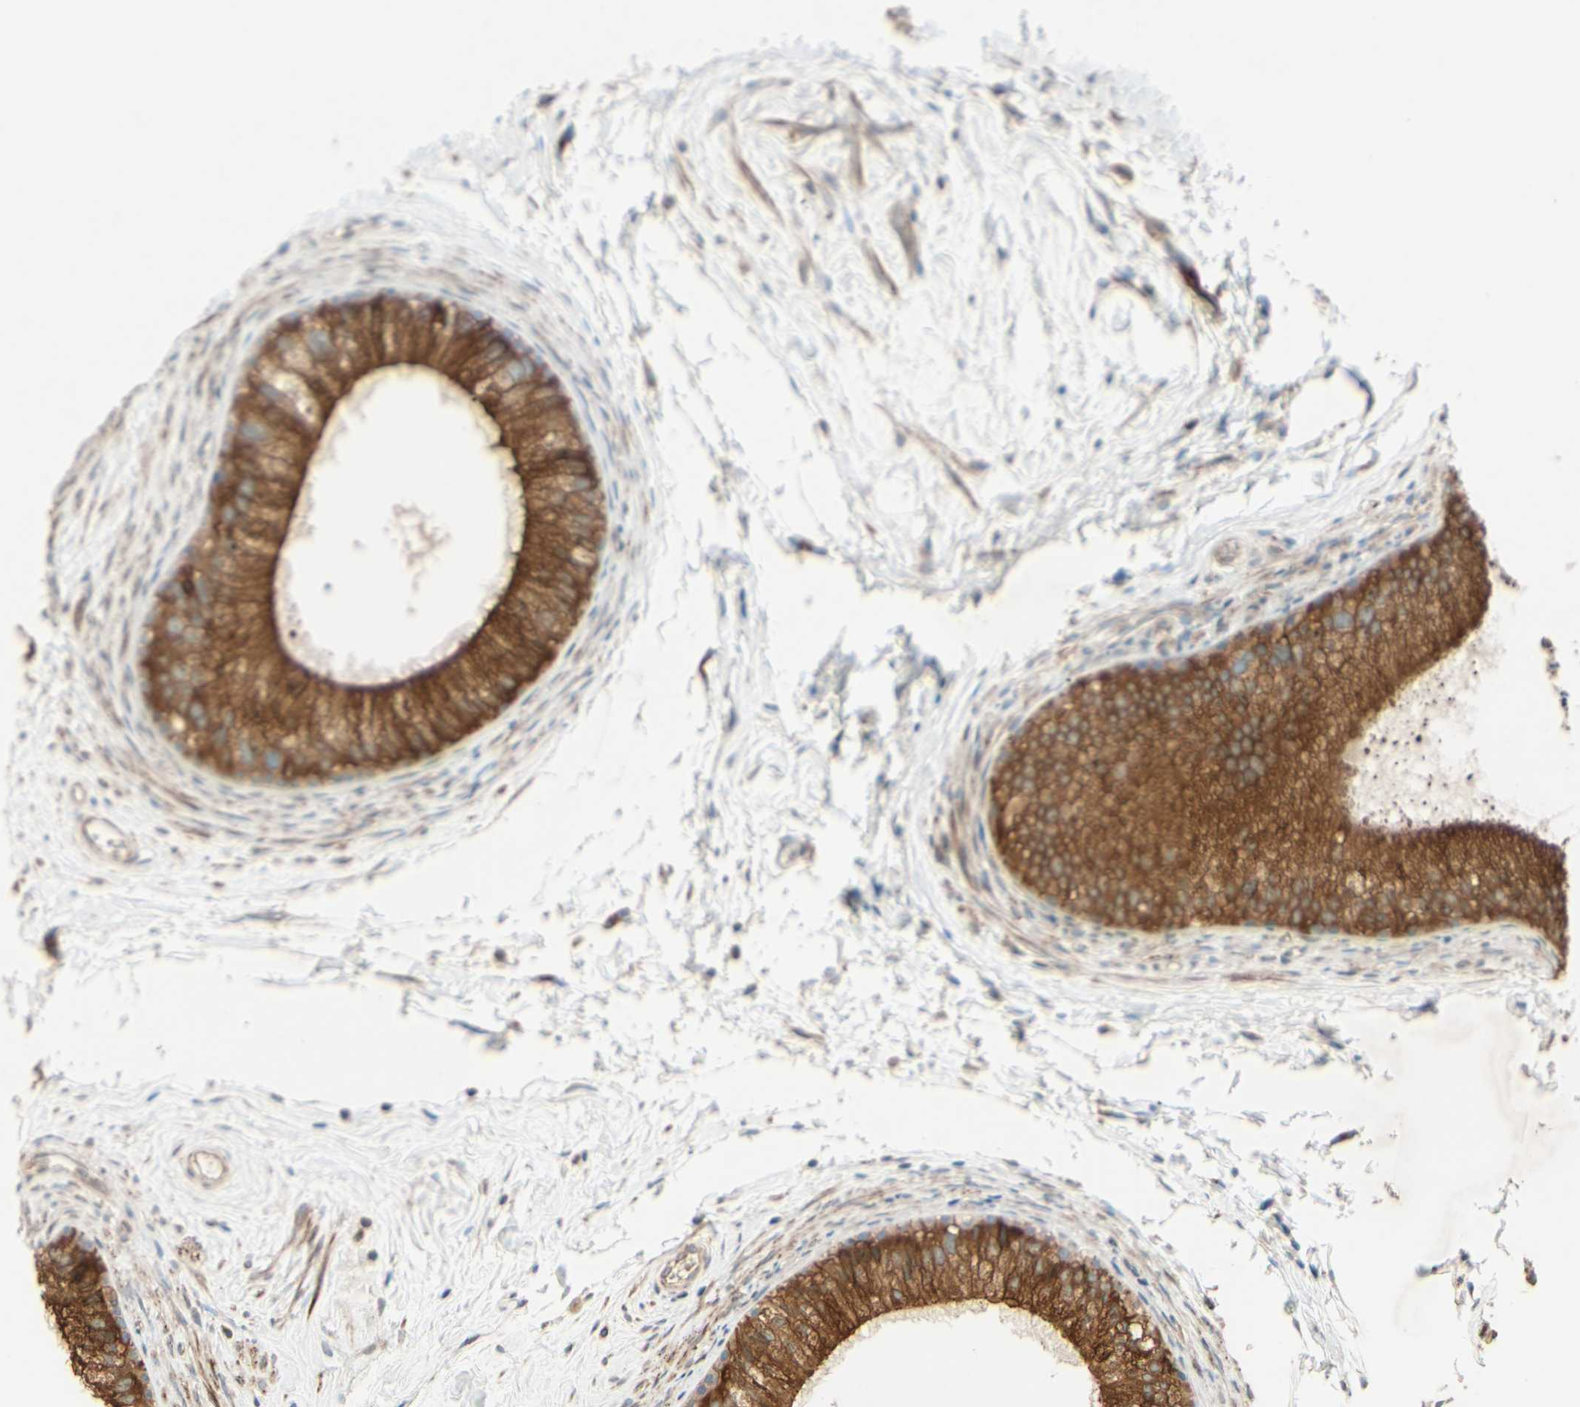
{"staining": {"intensity": "strong", "quantity": ">75%", "location": "cytoplasmic/membranous"}, "tissue": "epididymis", "cell_type": "Glandular cells", "image_type": "normal", "snomed": [{"axis": "morphology", "description": "Normal tissue, NOS"}, {"axis": "topography", "description": "Epididymis"}], "caption": "Epididymis was stained to show a protein in brown. There is high levels of strong cytoplasmic/membranous positivity in approximately >75% of glandular cells.", "gene": "PTPRU", "patient": {"sex": "male", "age": 56}}